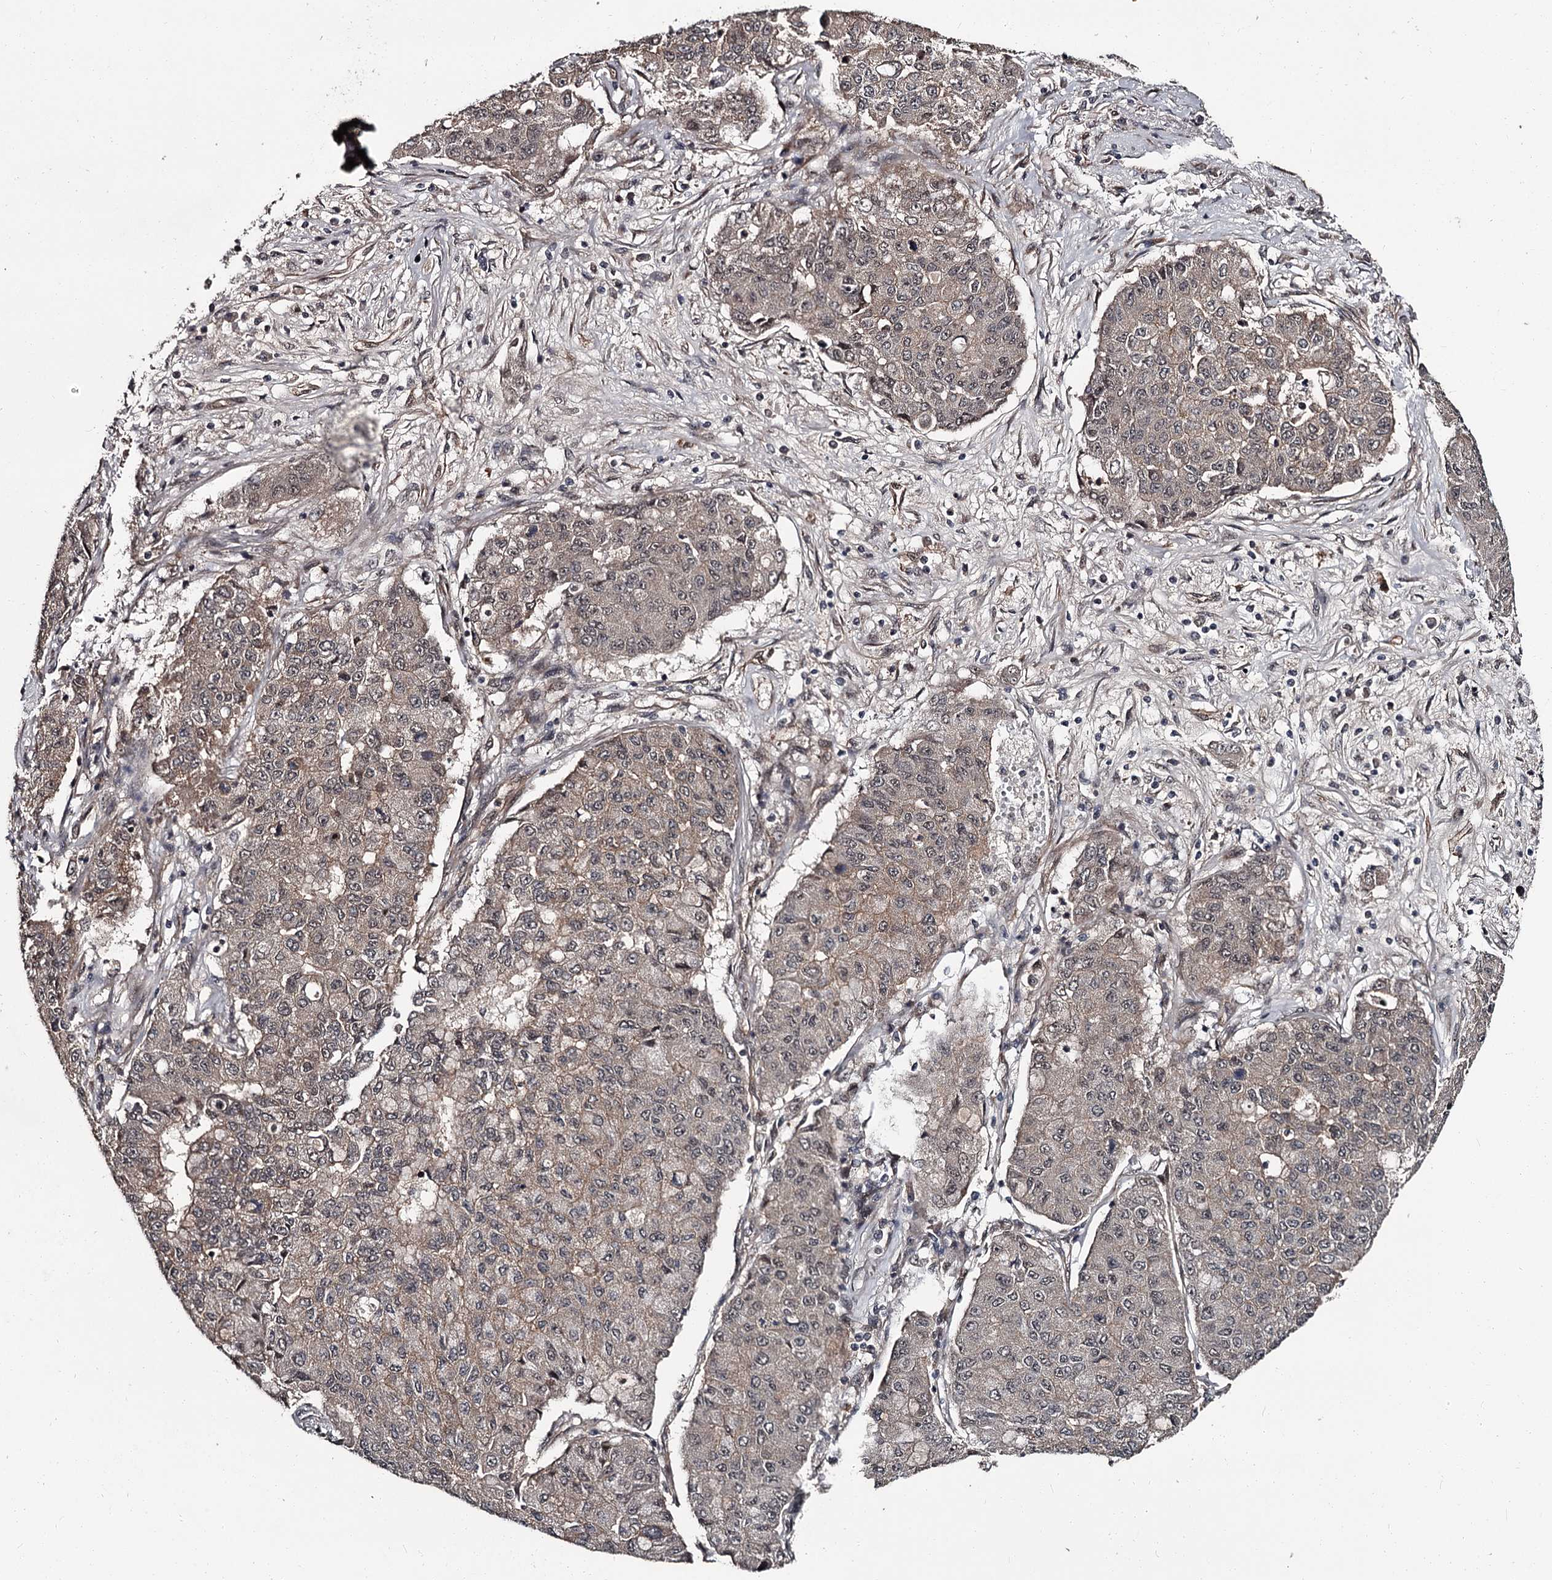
{"staining": {"intensity": "weak", "quantity": "<25%", "location": "cytoplasmic/membranous"}, "tissue": "lung cancer", "cell_type": "Tumor cells", "image_type": "cancer", "snomed": [{"axis": "morphology", "description": "Squamous cell carcinoma, NOS"}, {"axis": "topography", "description": "Lung"}], "caption": "This is a image of immunohistochemistry staining of squamous cell carcinoma (lung), which shows no staining in tumor cells.", "gene": "CDC42EP2", "patient": {"sex": "male", "age": 74}}